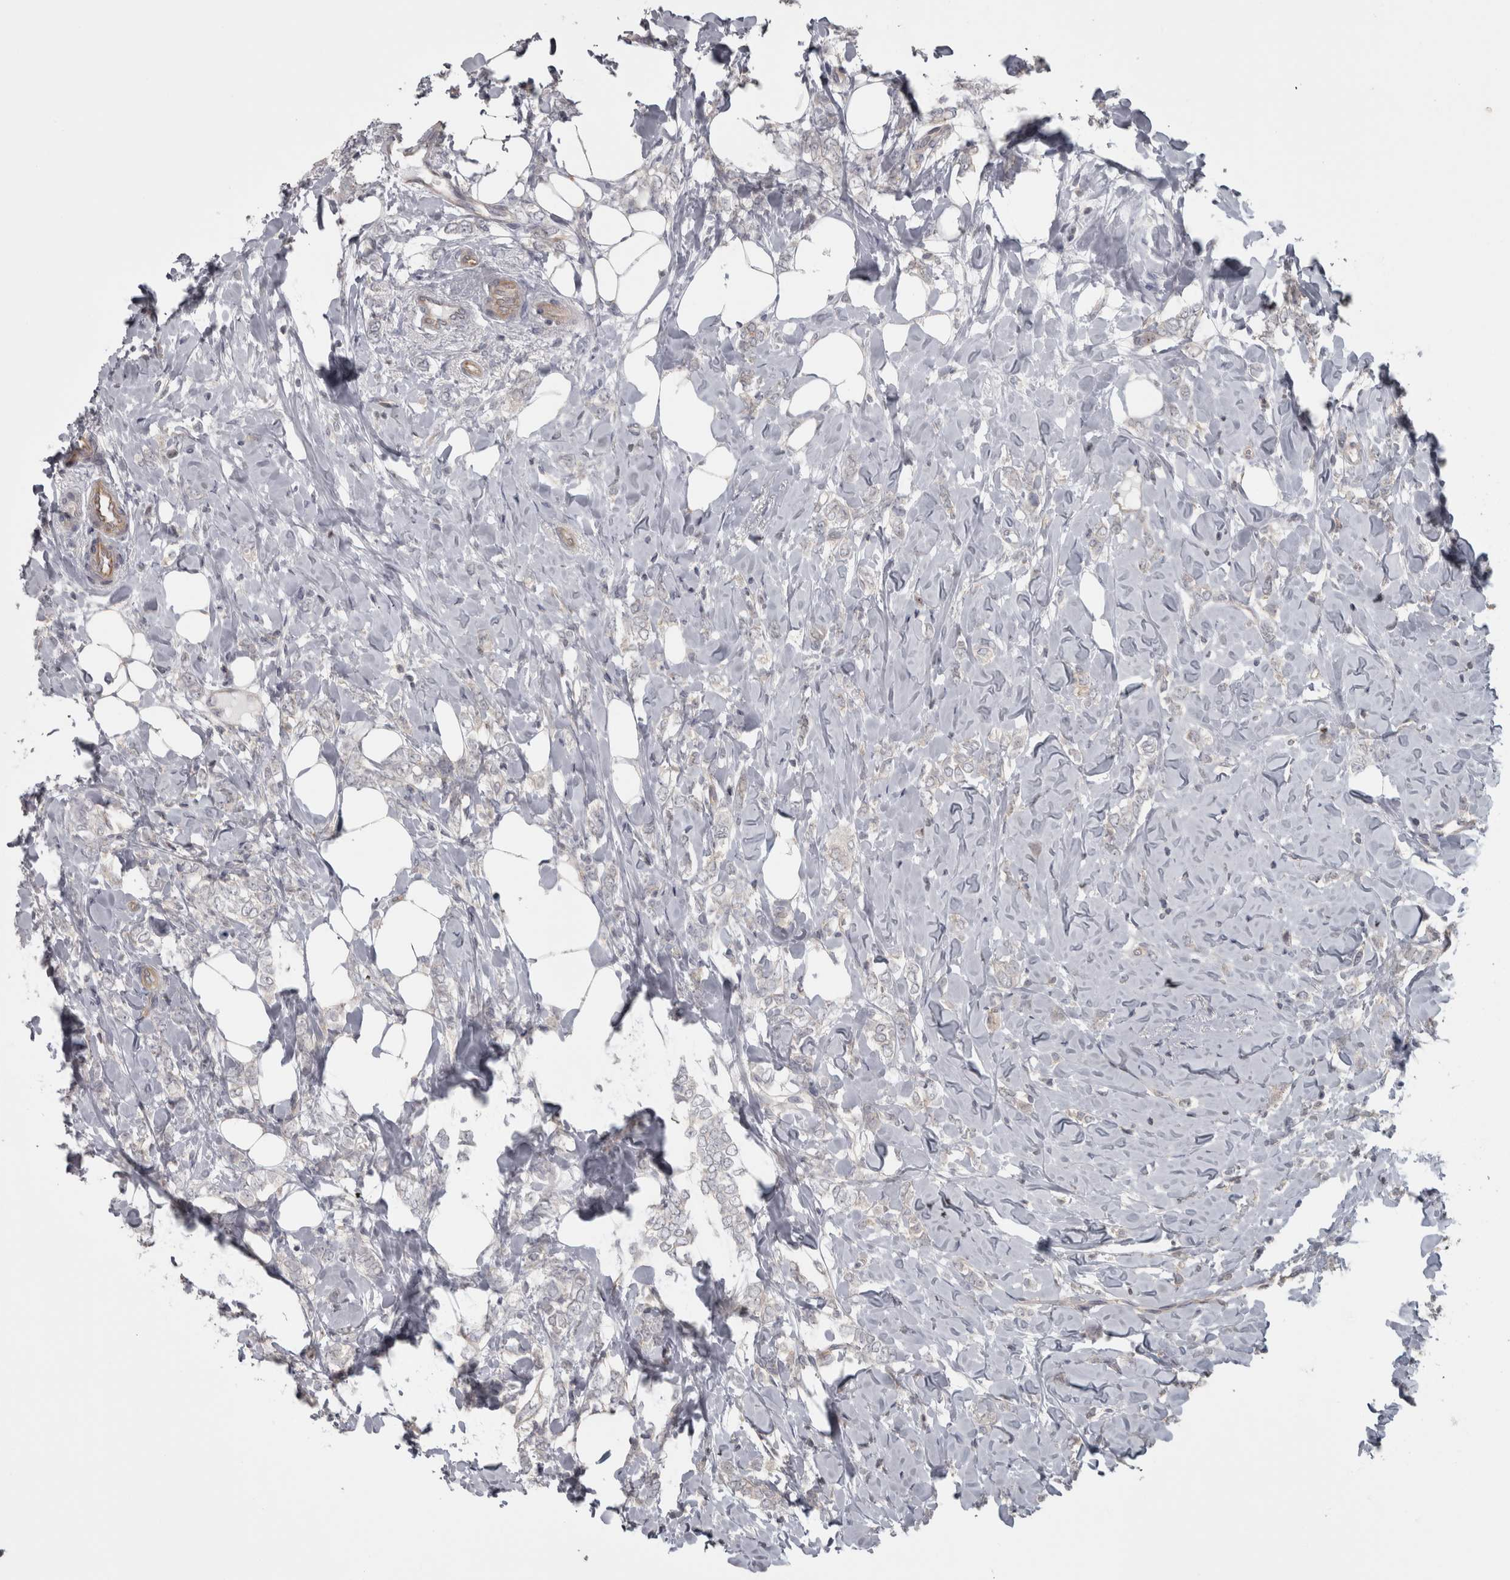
{"staining": {"intensity": "negative", "quantity": "none", "location": "none"}, "tissue": "breast cancer", "cell_type": "Tumor cells", "image_type": "cancer", "snomed": [{"axis": "morphology", "description": "Normal tissue, NOS"}, {"axis": "morphology", "description": "Lobular carcinoma"}, {"axis": "topography", "description": "Breast"}], "caption": "Tumor cells are negative for brown protein staining in lobular carcinoma (breast).", "gene": "PPP1R12B", "patient": {"sex": "female", "age": 47}}